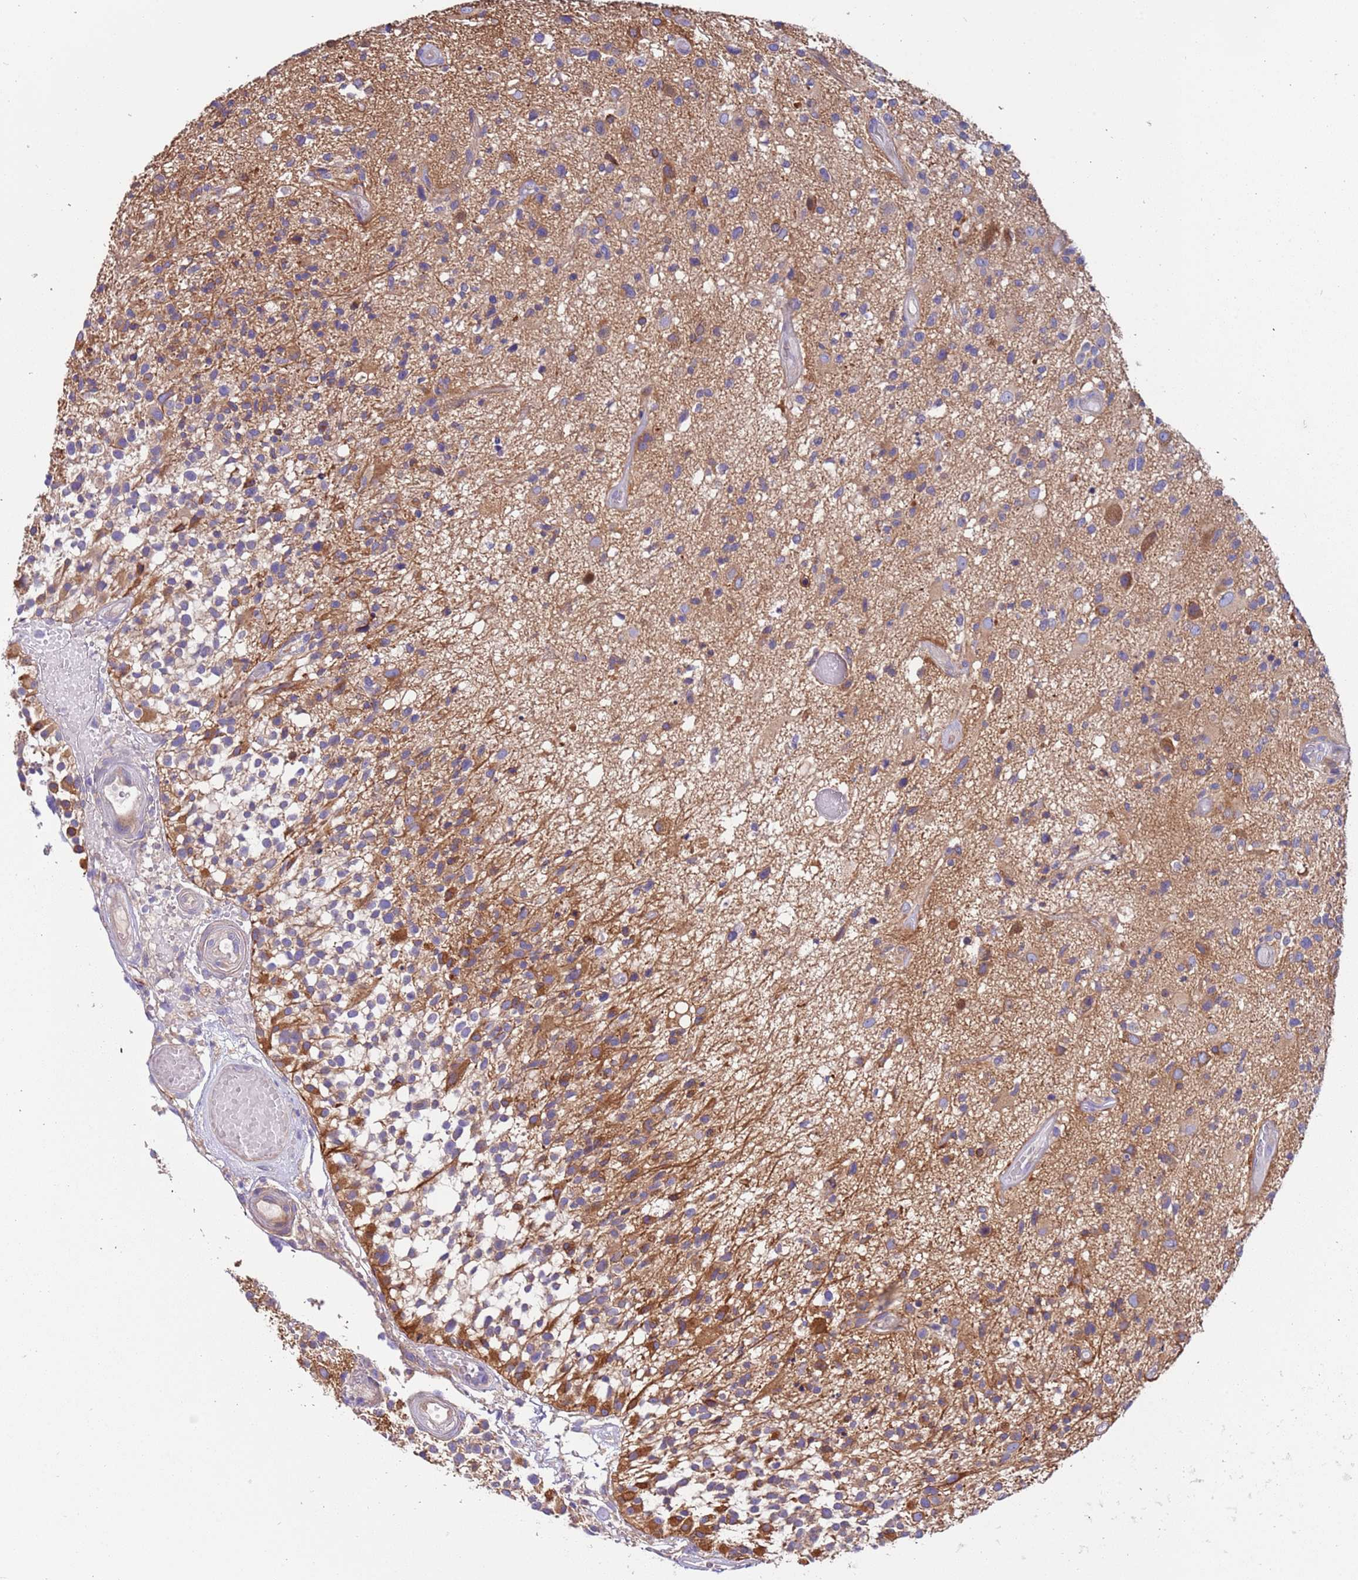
{"staining": {"intensity": "negative", "quantity": "none", "location": "none"}, "tissue": "glioma", "cell_type": "Tumor cells", "image_type": "cancer", "snomed": [{"axis": "morphology", "description": "Glioma, malignant, High grade"}, {"axis": "morphology", "description": "Glioblastoma, NOS"}, {"axis": "topography", "description": "Brain"}], "caption": "Tumor cells show no significant protein staining in glioblastoma.", "gene": "LAMB4", "patient": {"sex": "male", "age": 60}}